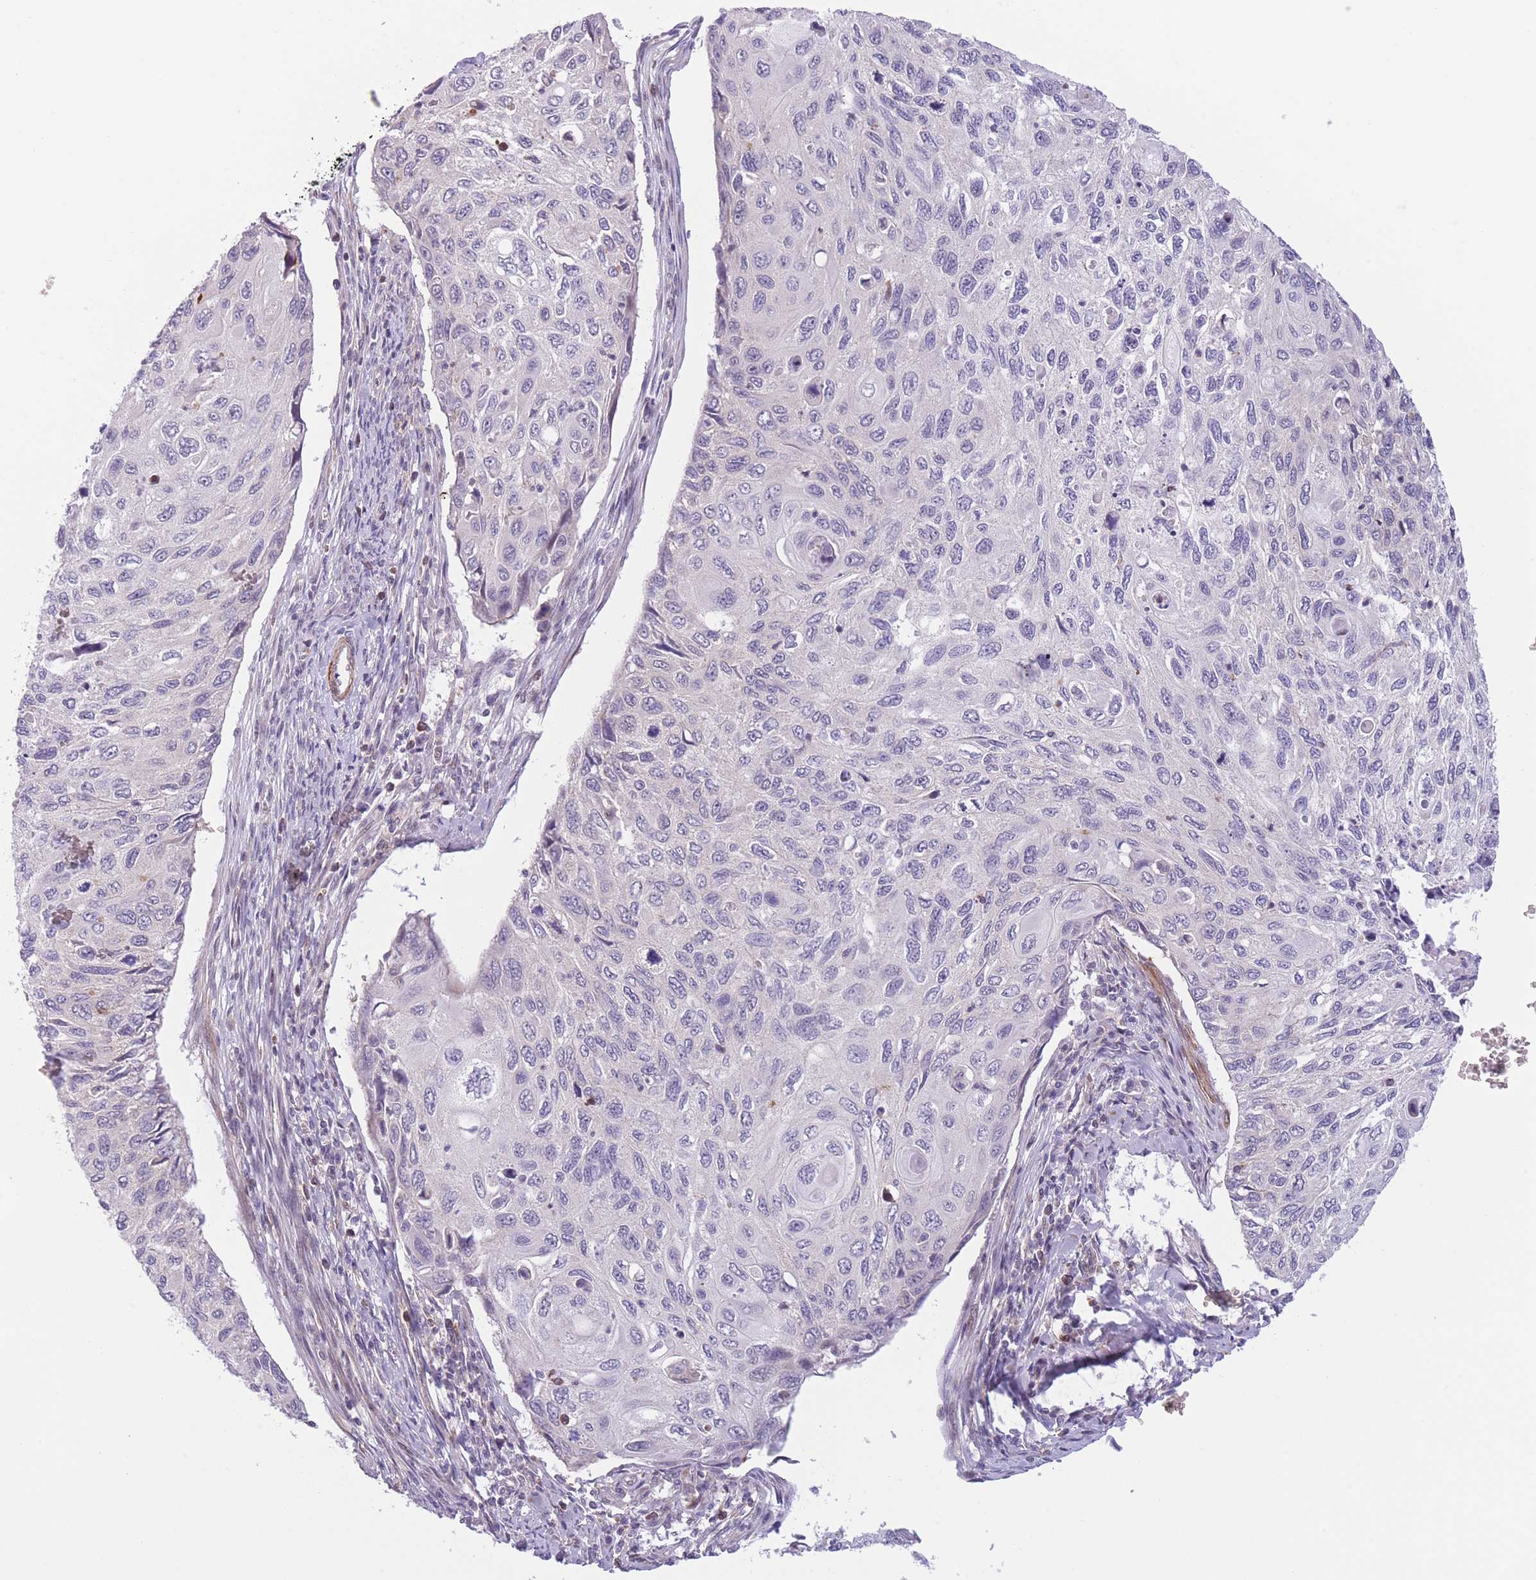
{"staining": {"intensity": "negative", "quantity": "none", "location": "none"}, "tissue": "cervical cancer", "cell_type": "Tumor cells", "image_type": "cancer", "snomed": [{"axis": "morphology", "description": "Squamous cell carcinoma, NOS"}, {"axis": "topography", "description": "Cervix"}], "caption": "Micrograph shows no protein staining in tumor cells of squamous cell carcinoma (cervical) tissue.", "gene": "C9orf152", "patient": {"sex": "female", "age": 70}}